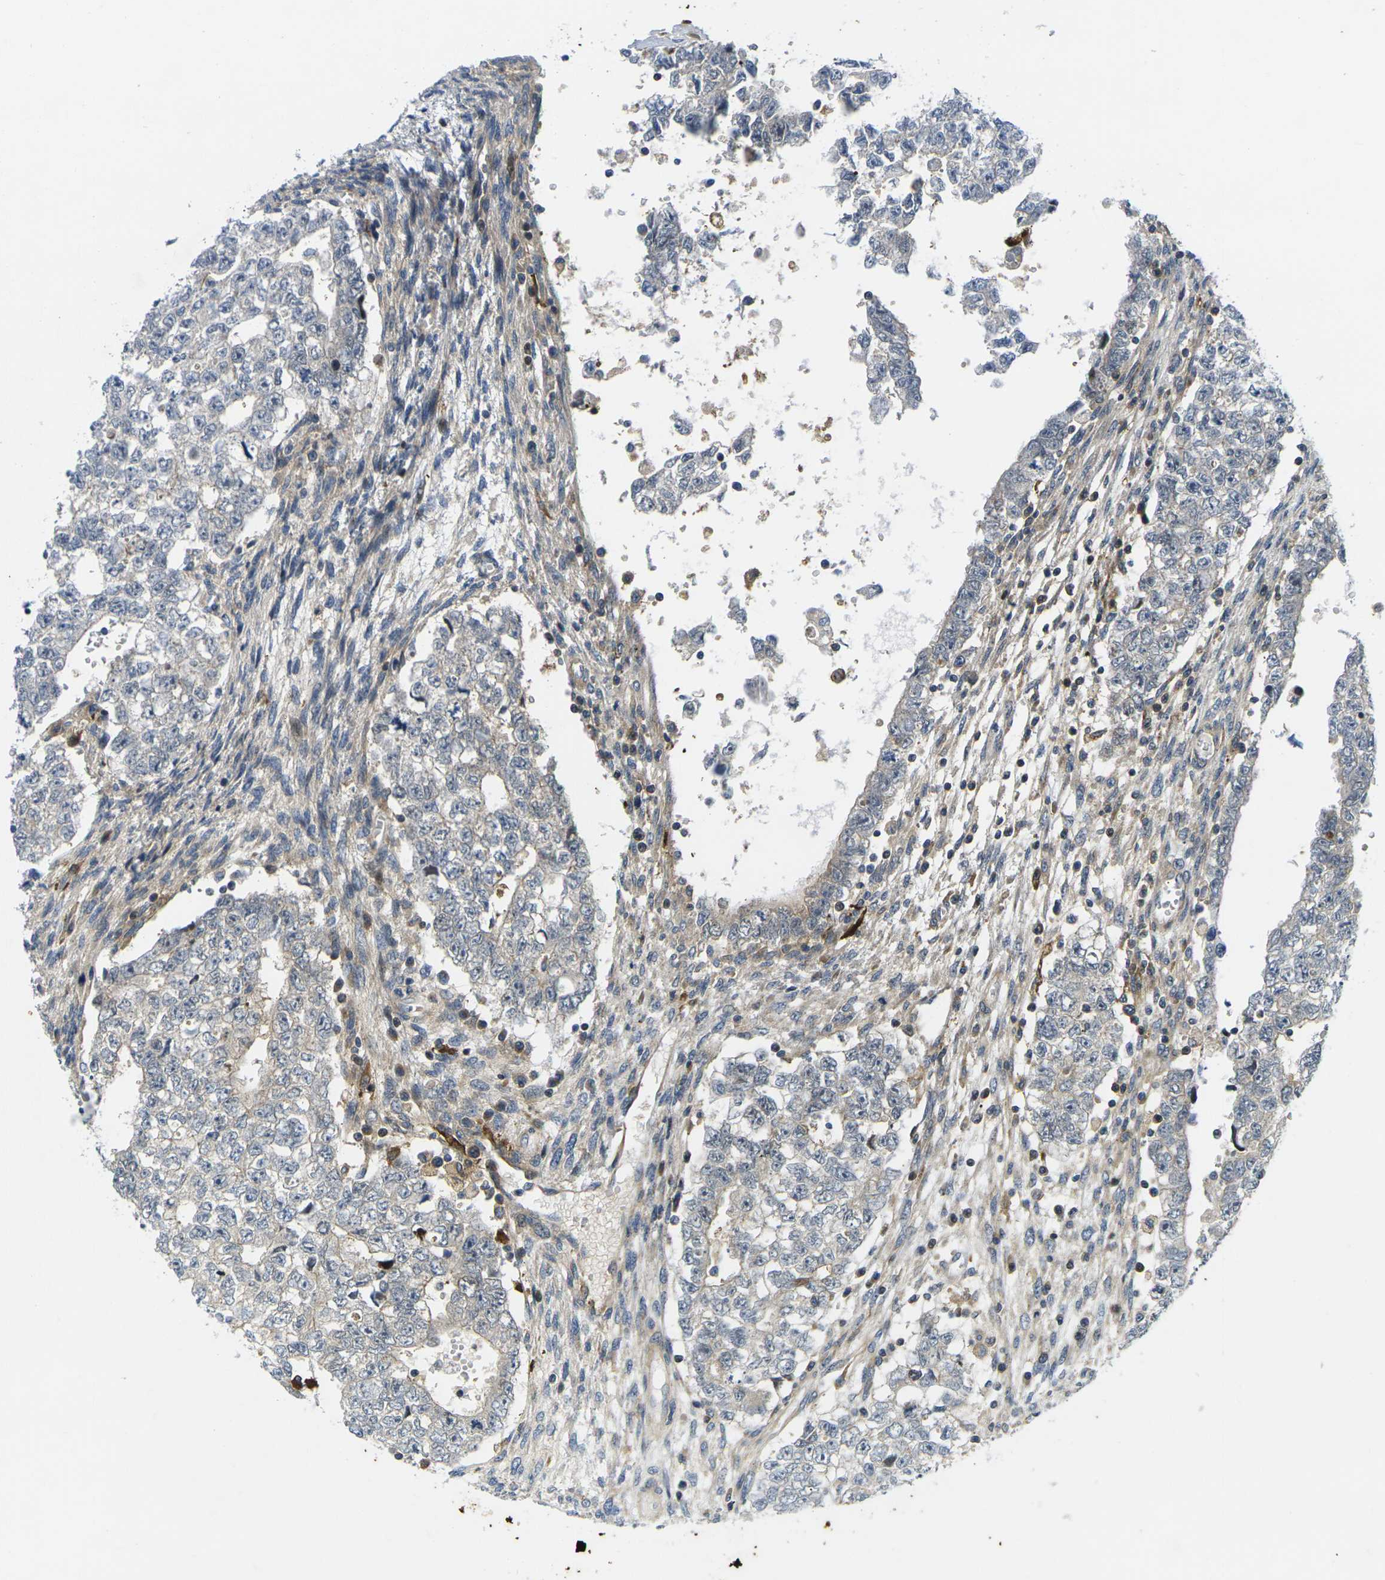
{"staining": {"intensity": "weak", "quantity": "25%-75%", "location": "cytoplasmic/membranous"}, "tissue": "testis cancer", "cell_type": "Tumor cells", "image_type": "cancer", "snomed": [{"axis": "morphology", "description": "Seminoma, NOS"}, {"axis": "morphology", "description": "Carcinoma, Embryonal, NOS"}, {"axis": "topography", "description": "Testis"}], "caption": "This is an image of immunohistochemistry staining of testis cancer (embryonal carcinoma), which shows weak expression in the cytoplasmic/membranous of tumor cells.", "gene": "ROBO2", "patient": {"sex": "male", "age": 38}}